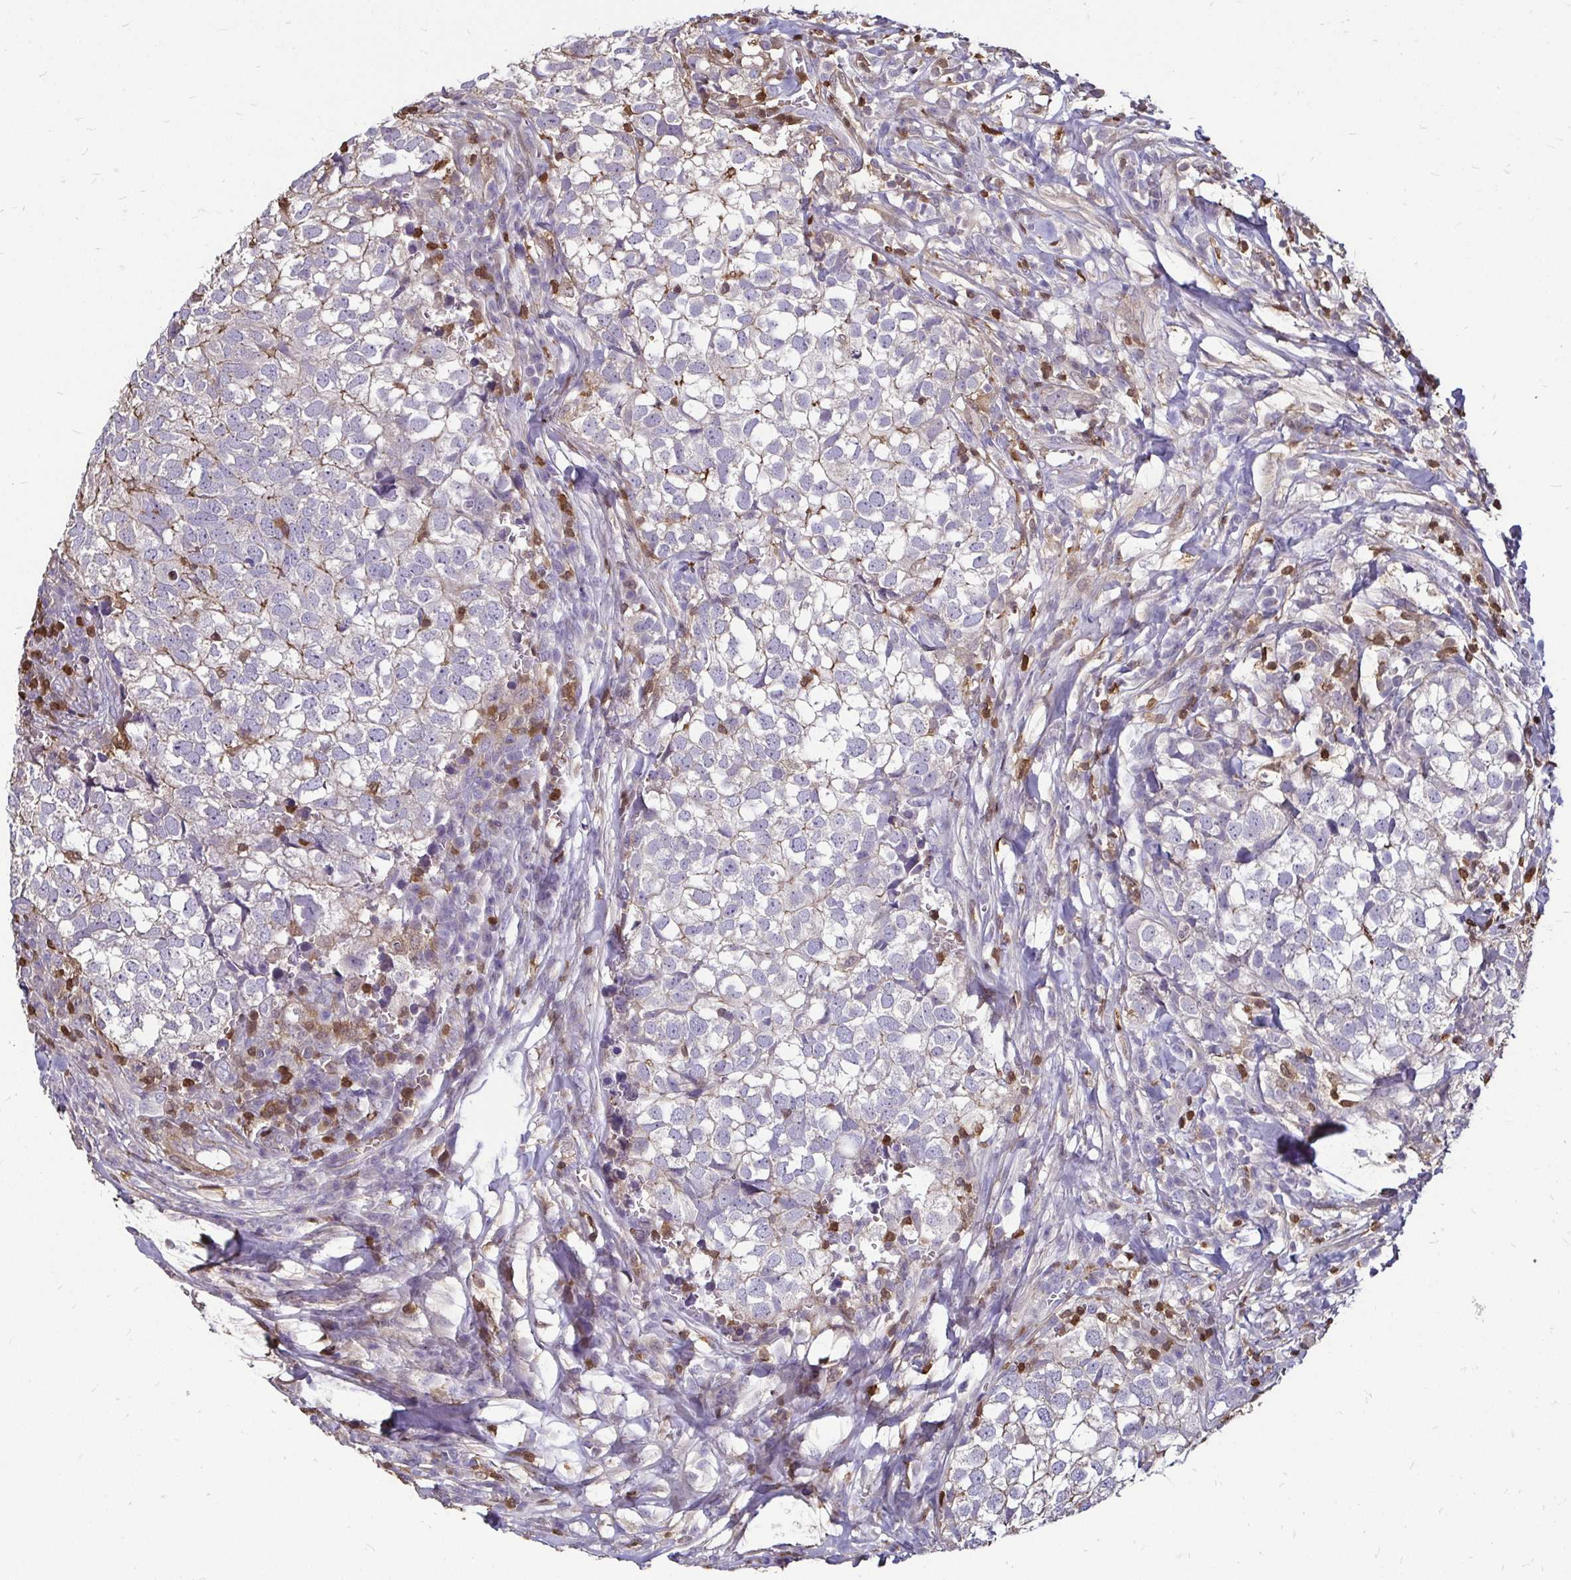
{"staining": {"intensity": "negative", "quantity": "none", "location": "none"}, "tissue": "breast cancer", "cell_type": "Tumor cells", "image_type": "cancer", "snomed": [{"axis": "morphology", "description": "Duct carcinoma"}, {"axis": "topography", "description": "Breast"}], "caption": "DAB (3,3'-diaminobenzidine) immunohistochemical staining of human breast cancer displays no significant positivity in tumor cells. (DAB (3,3'-diaminobenzidine) immunohistochemistry (IHC) visualized using brightfield microscopy, high magnification).", "gene": "ZFP1", "patient": {"sex": "female", "age": 30}}